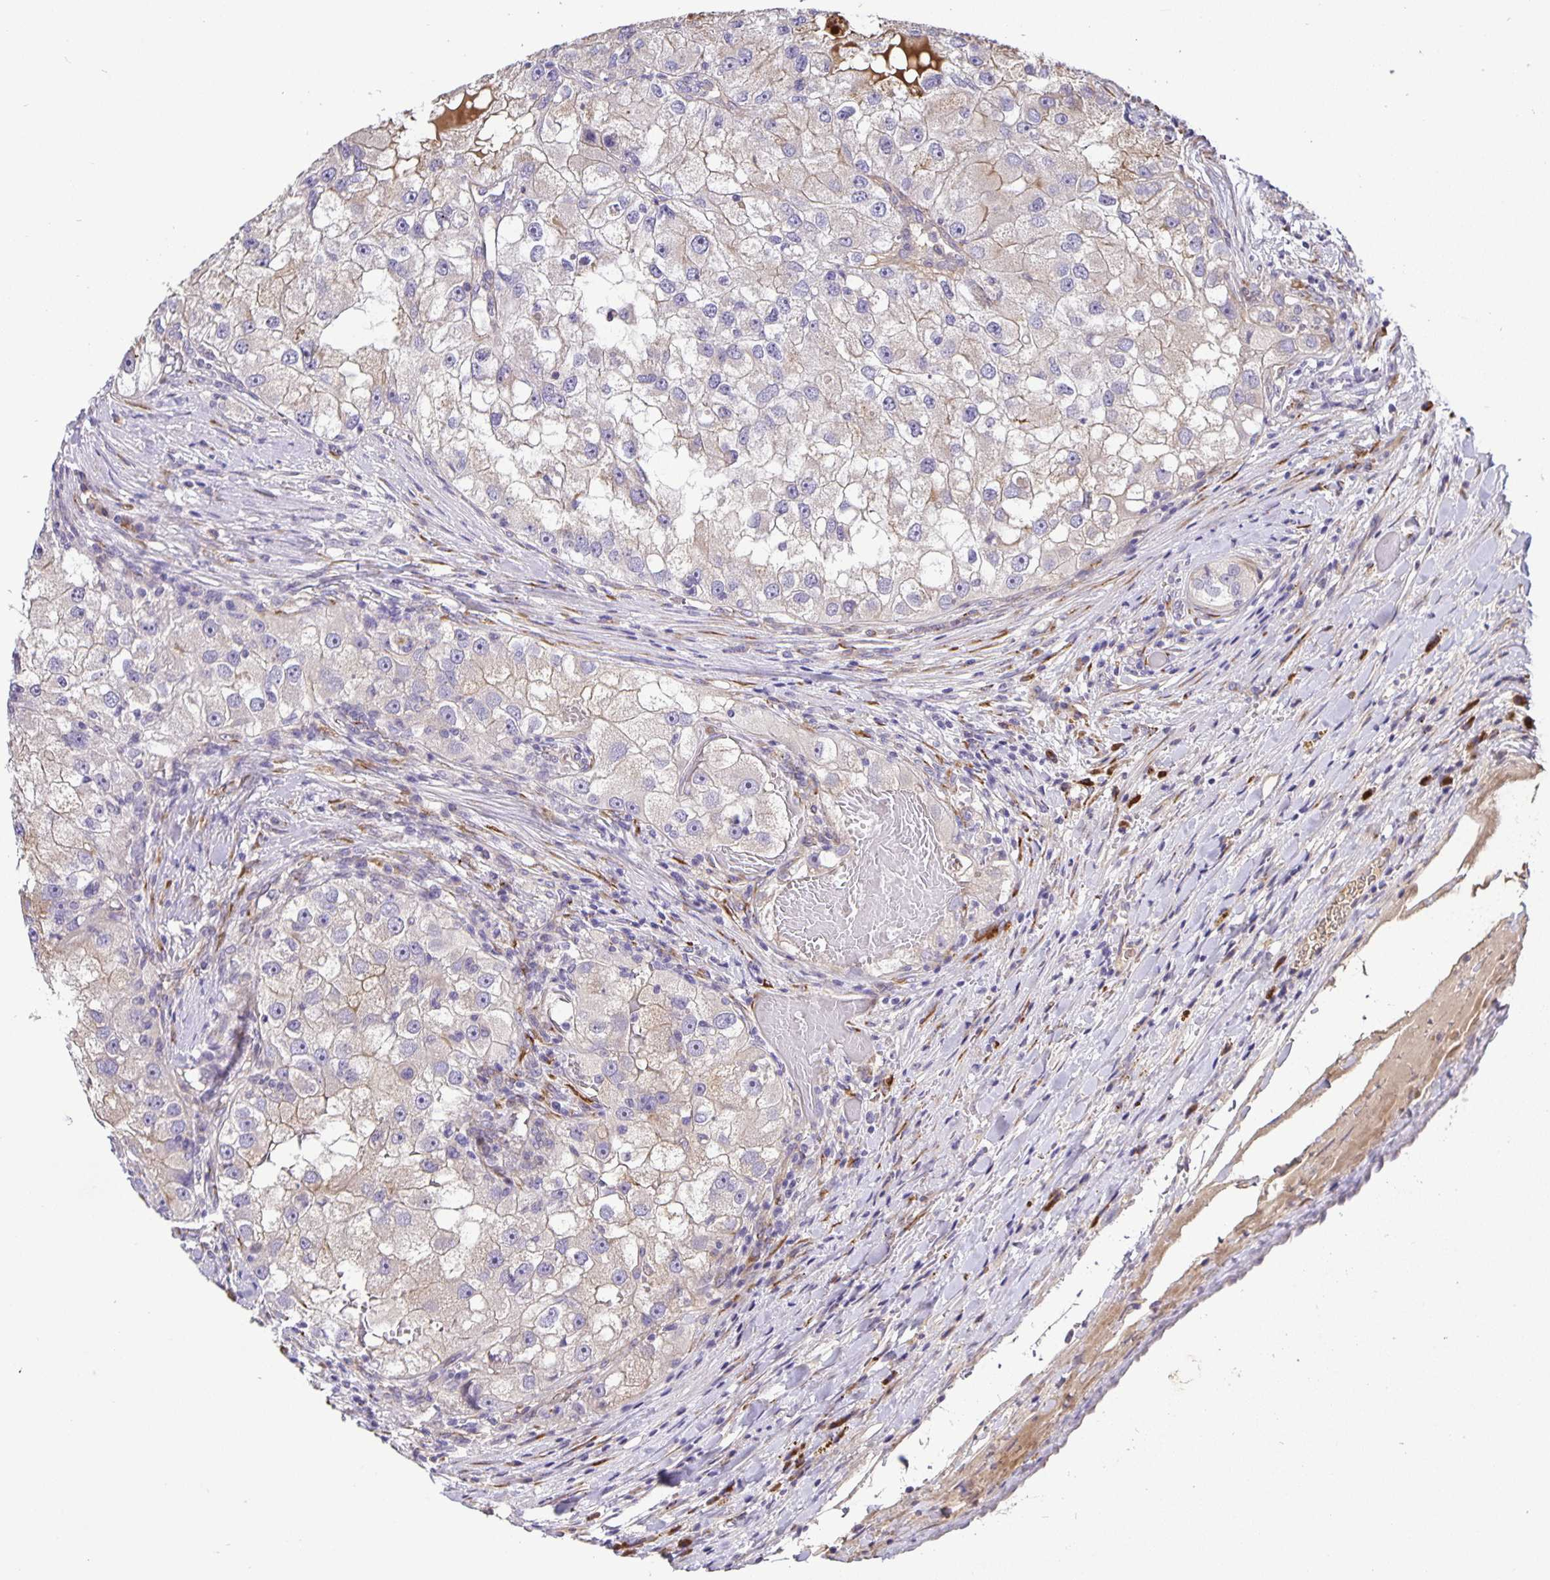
{"staining": {"intensity": "weak", "quantity": "<25%", "location": "cytoplasmic/membranous"}, "tissue": "renal cancer", "cell_type": "Tumor cells", "image_type": "cancer", "snomed": [{"axis": "morphology", "description": "Adenocarcinoma, NOS"}, {"axis": "topography", "description": "Kidney"}], "caption": "Histopathology image shows no significant protein positivity in tumor cells of renal cancer. (Stains: DAB IHC with hematoxylin counter stain, Microscopy: brightfield microscopy at high magnification).", "gene": "EML6", "patient": {"sex": "male", "age": 63}}